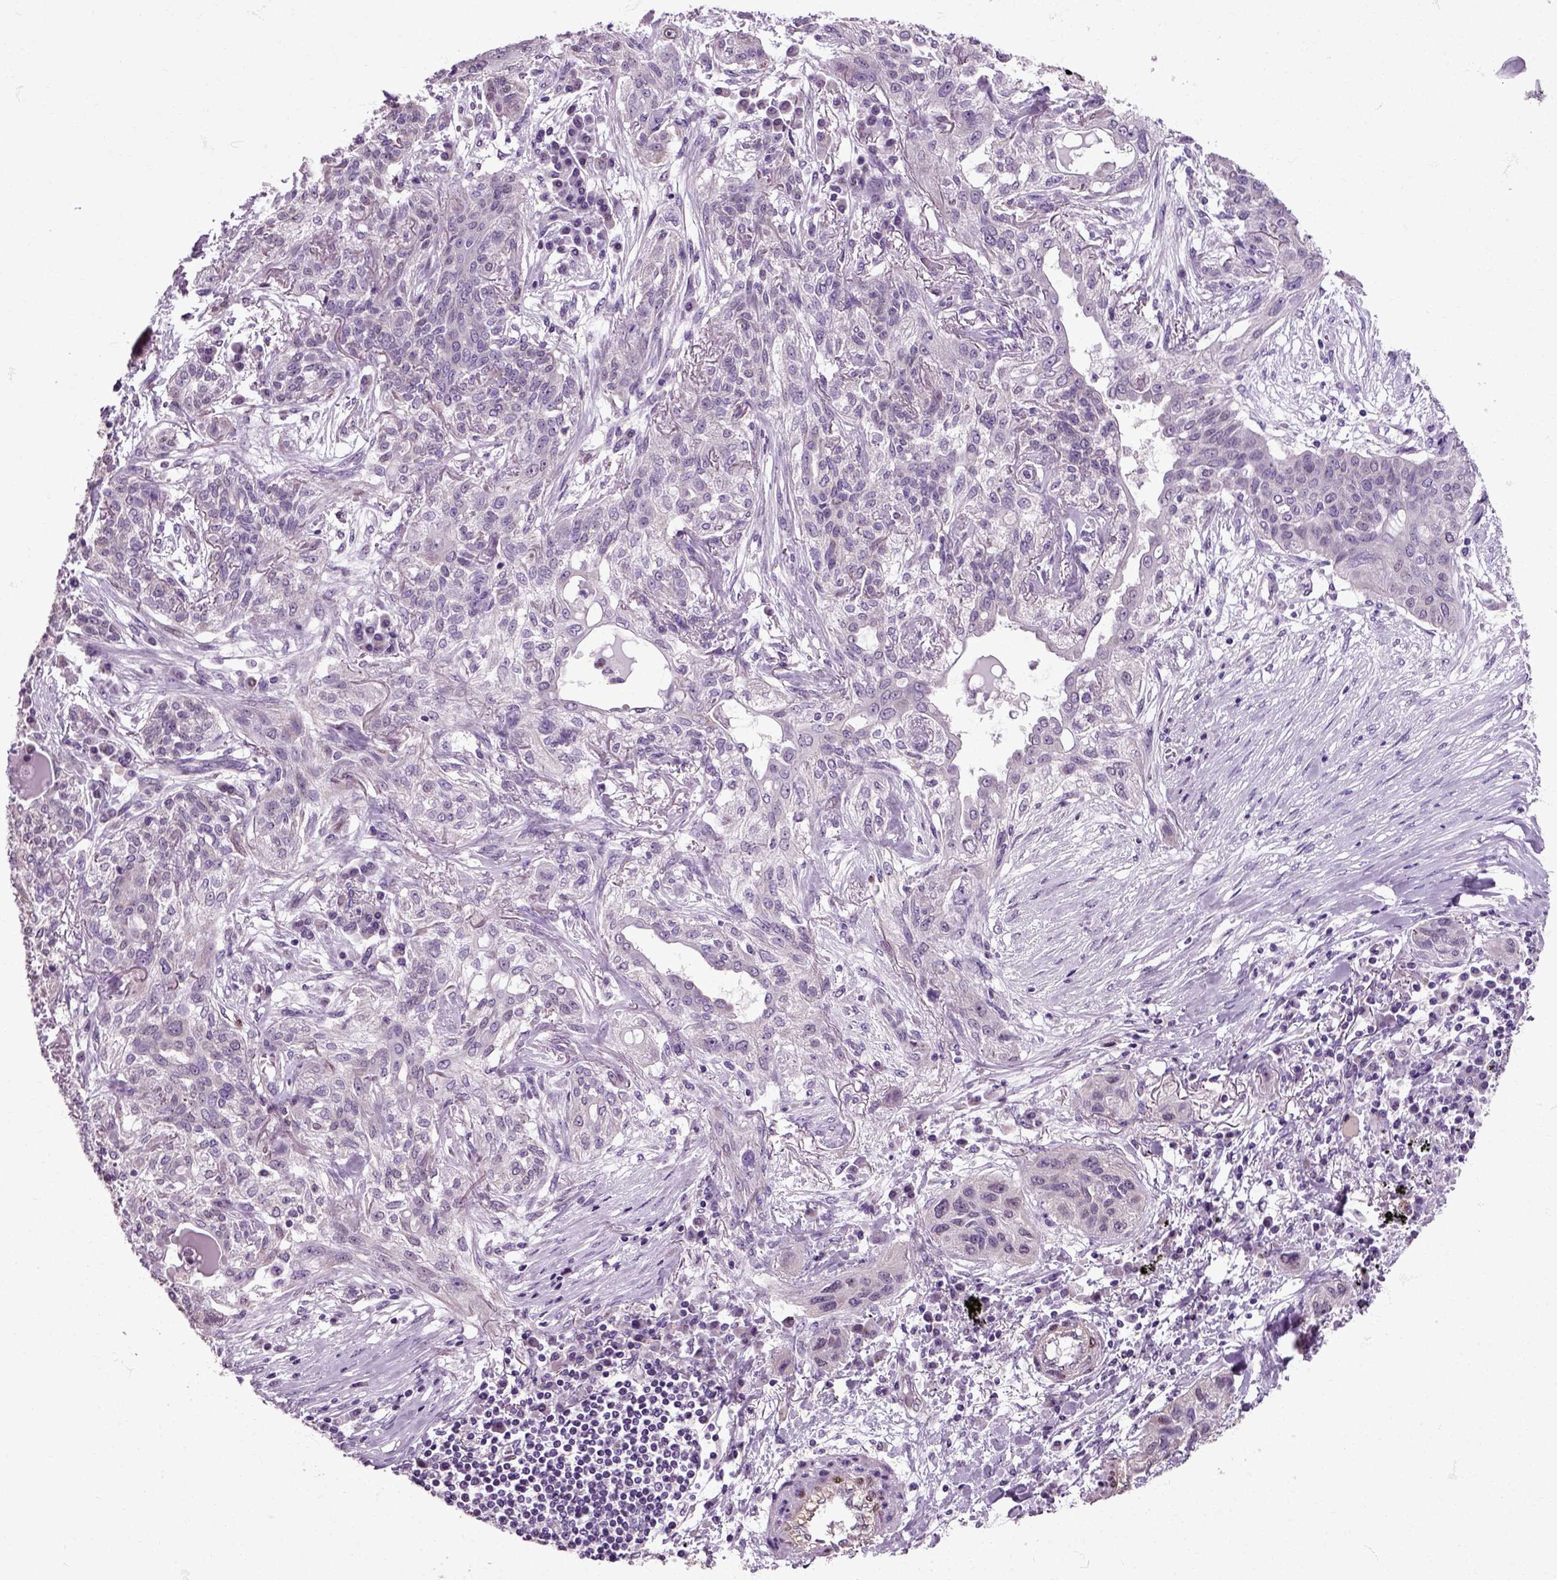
{"staining": {"intensity": "negative", "quantity": "none", "location": "none"}, "tissue": "lung cancer", "cell_type": "Tumor cells", "image_type": "cancer", "snomed": [{"axis": "morphology", "description": "Squamous cell carcinoma, NOS"}, {"axis": "topography", "description": "Lung"}], "caption": "High power microscopy image of an immunohistochemistry photomicrograph of lung cancer (squamous cell carcinoma), revealing no significant staining in tumor cells.", "gene": "HSPA2", "patient": {"sex": "female", "age": 70}}